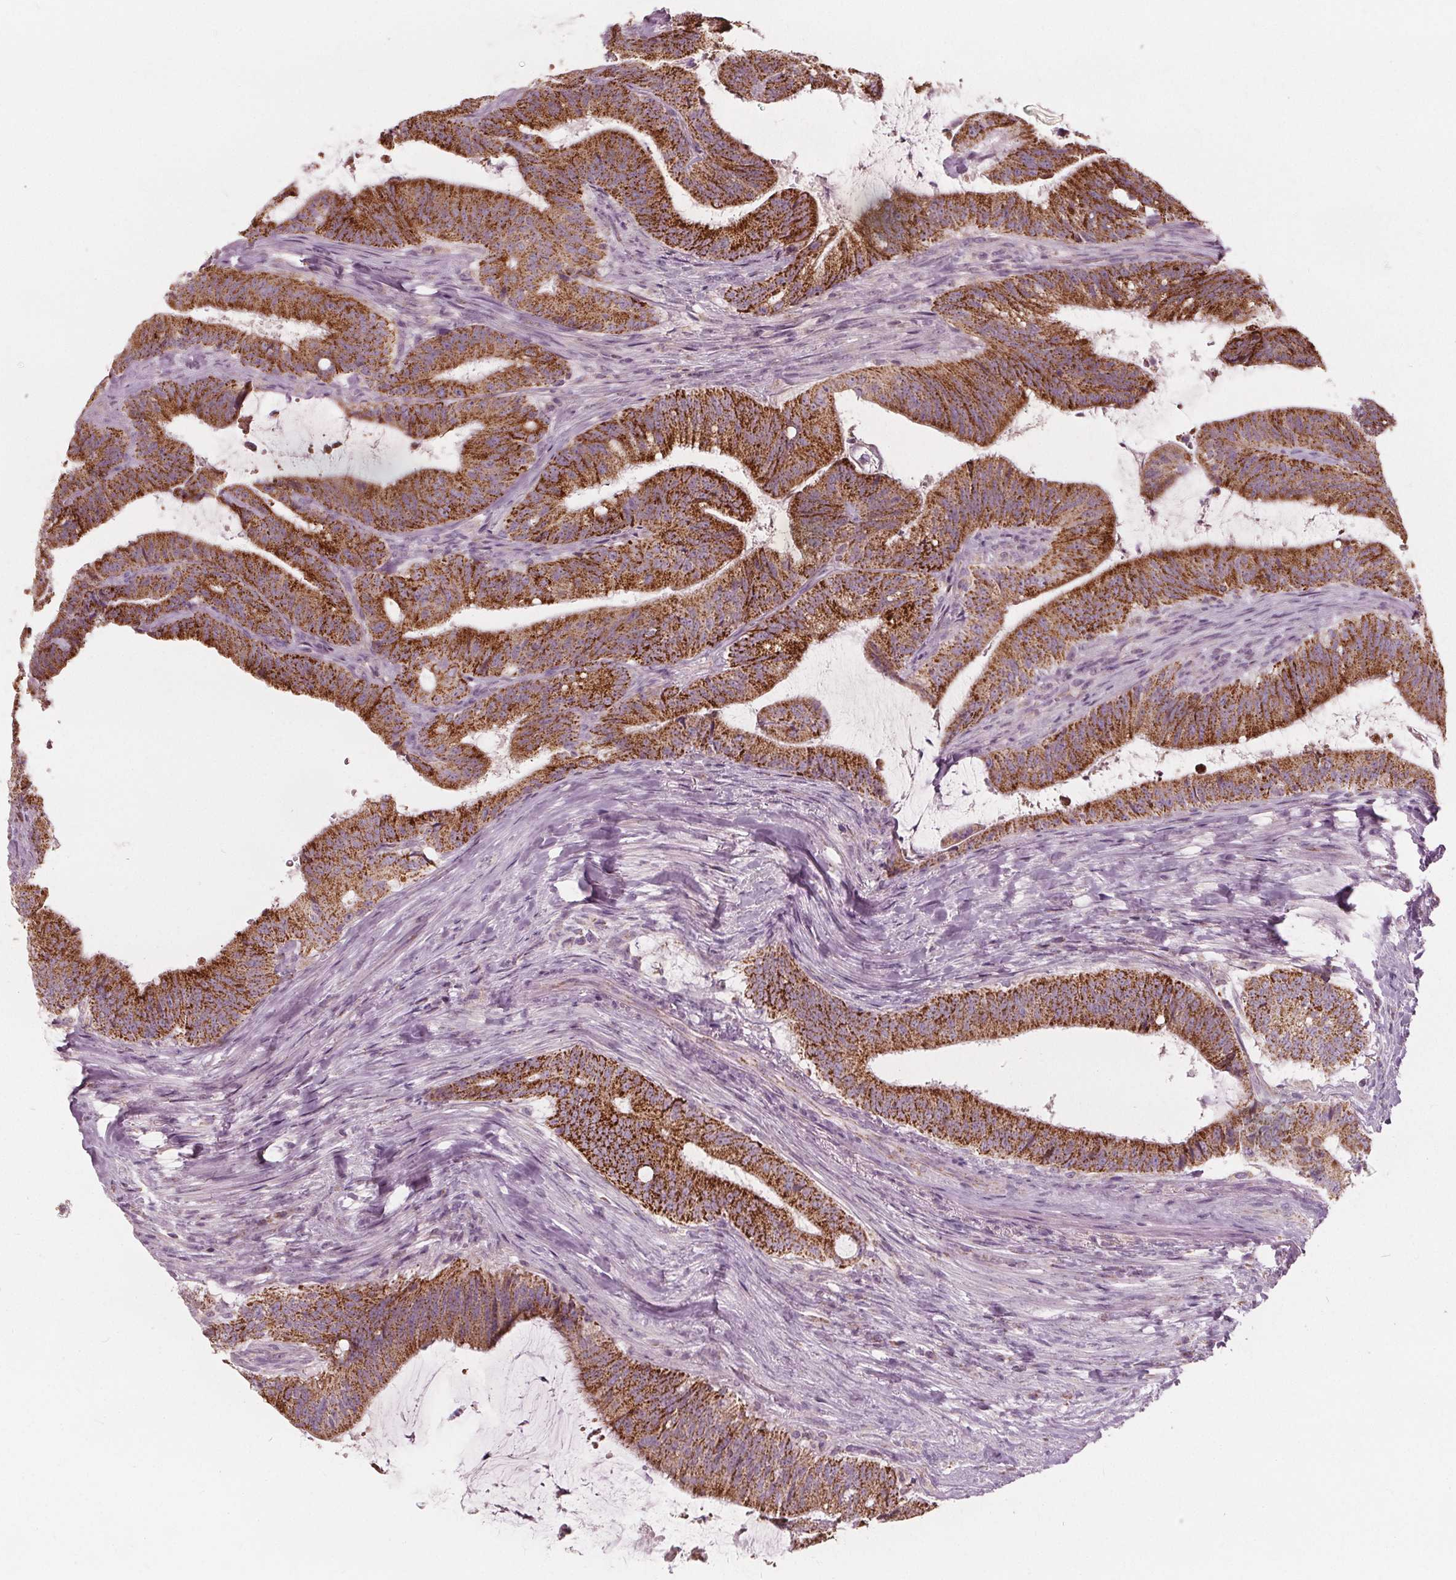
{"staining": {"intensity": "strong", "quantity": ">75%", "location": "cytoplasmic/membranous"}, "tissue": "colorectal cancer", "cell_type": "Tumor cells", "image_type": "cancer", "snomed": [{"axis": "morphology", "description": "Adenocarcinoma, NOS"}, {"axis": "topography", "description": "Colon"}], "caption": "Protein expression analysis of adenocarcinoma (colorectal) shows strong cytoplasmic/membranous staining in about >75% of tumor cells.", "gene": "ECI2", "patient": {"sex": "female", "age": 43}}